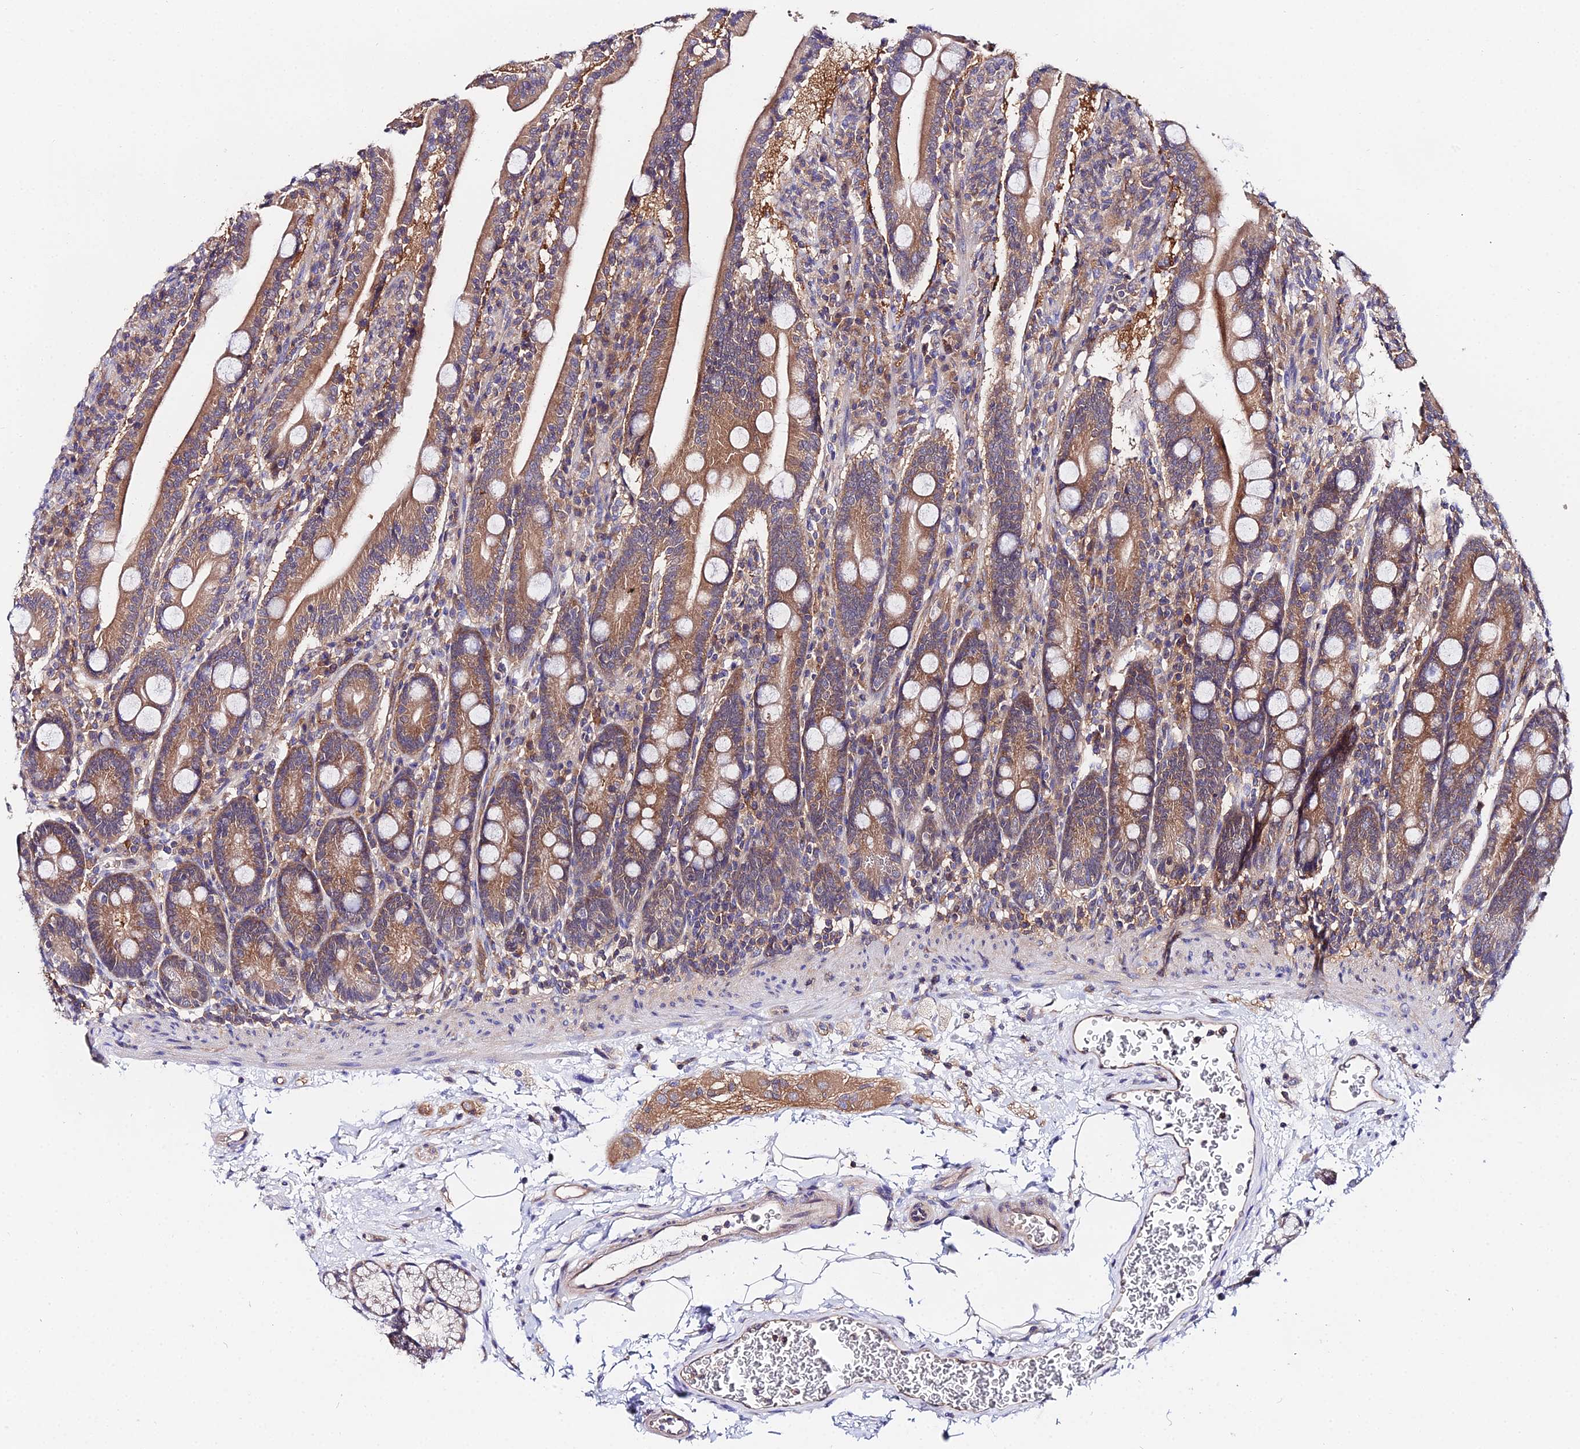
{"staining": {"intensity": "moderate", "quantity": ">75%", "location": "cytoplasmic/membranous"}, "tissue": "duodenum", "cell_type": "Glandular cells", "image_type": "normal", "snomed": [{"axis": "morphology", "description": "Normal tissue, NOS"}, {"axis": "topography", "description": "Duodenum"}], "caption": "This image demonstrates benign duodenum stained with immunohistochemistry to label a protein in brown. The cytoplasmic/membranous of glandular cells show moderate positivity for the protein. Nuclei are counter-stained blue.", "gene": "PPP2R2A", "patient": {"sex": "male", "age": 35}}